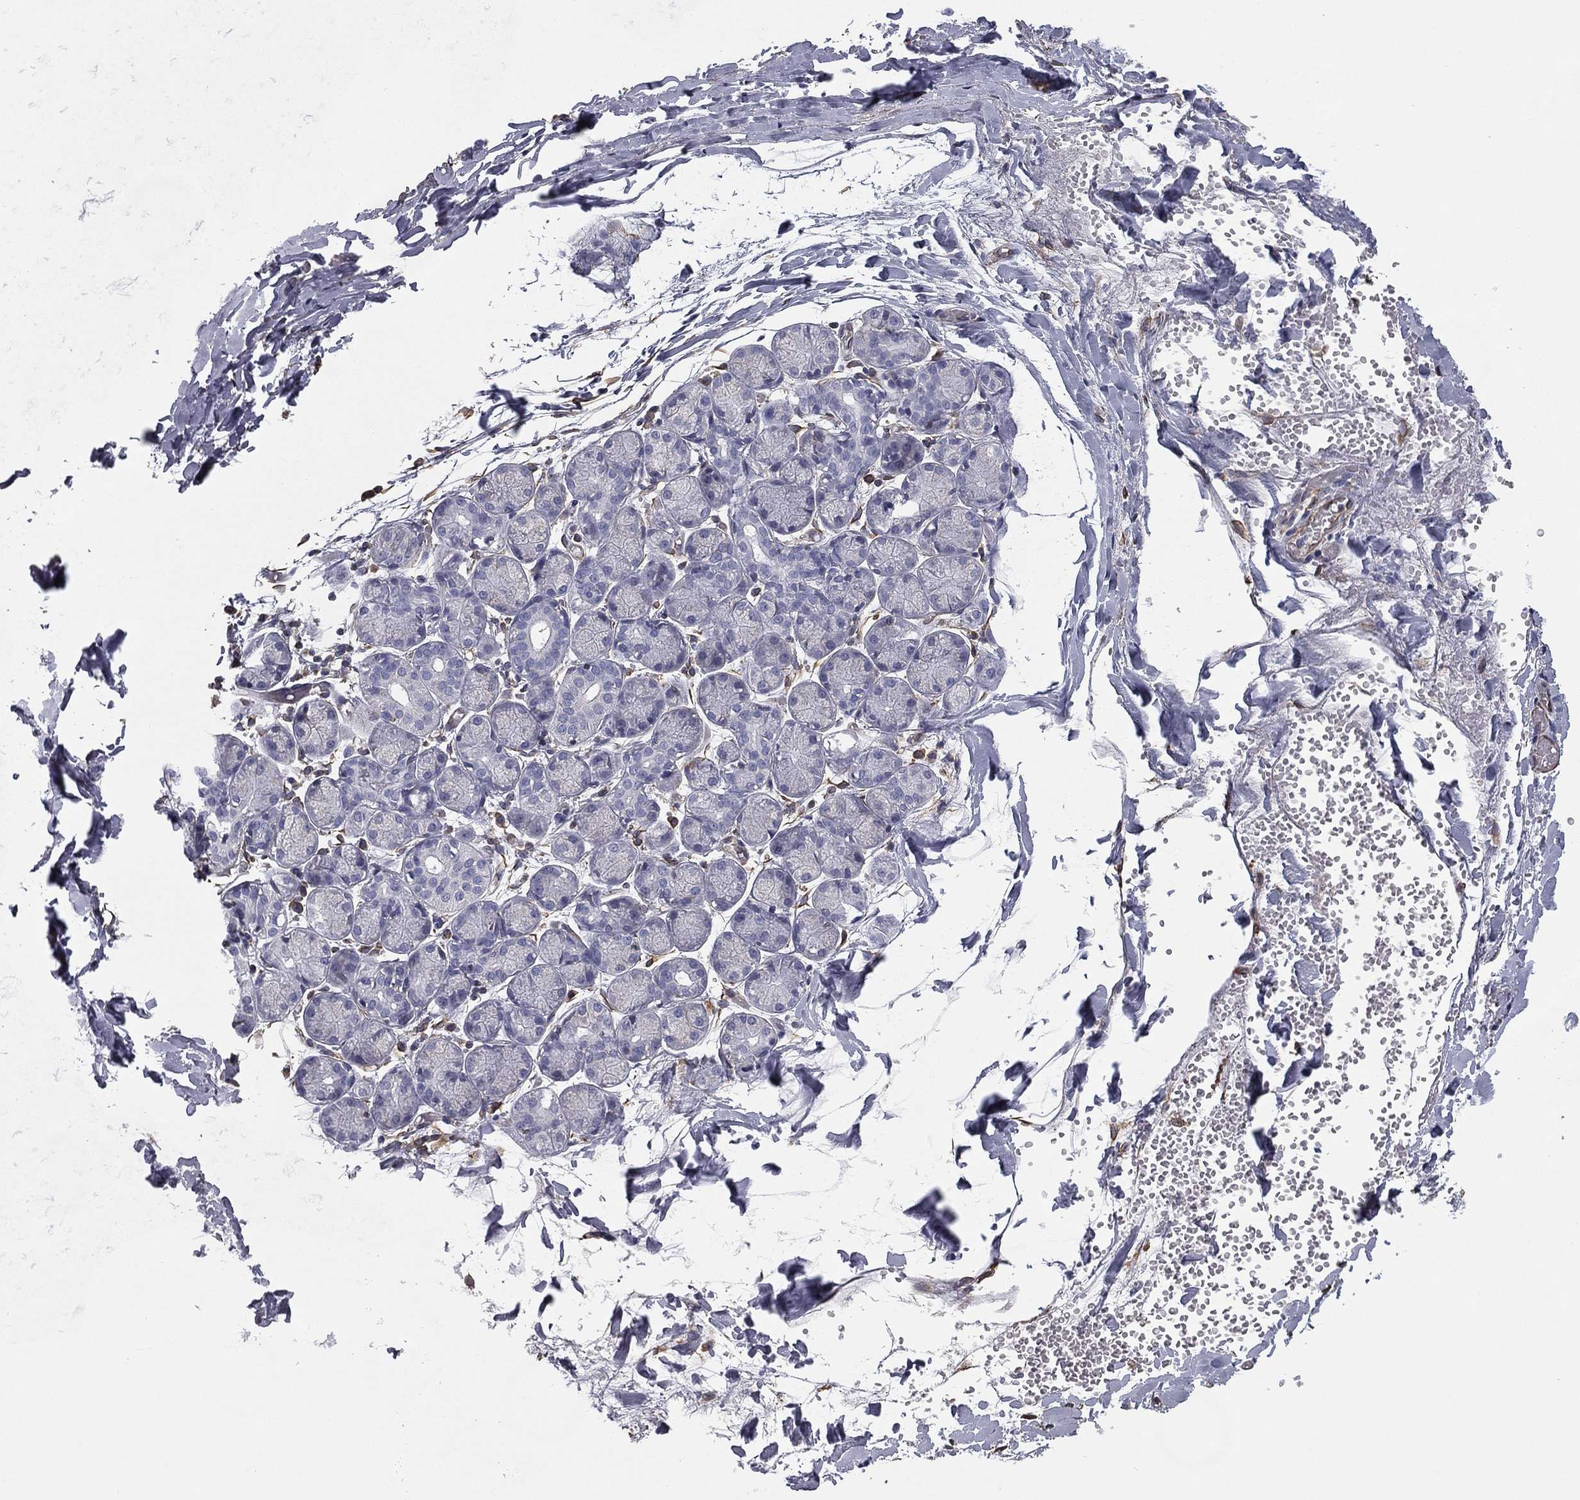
{"staining": {"intensity": "negative", "quantity": "none", "location": "none"}, "tissue": "salivary gland", "cell_type": "Glandular cells", "image_type": "normal", "snomed": [{"axis": "morphology", "description": "Normal tissue, NOS"}, {"axis": "topography", "description": "Salivary gland"}, {"axis": "topography", "description": "Peripheral nerve tissue"}], "caption": "Glandular cells show no significant positivity in benign salivary gland. (DAB immunohistochemistry visualized using brightfield microscopy, high magnification).", "gene": "SCUBE1", "patient": {"sex": "female", "age": 24}}